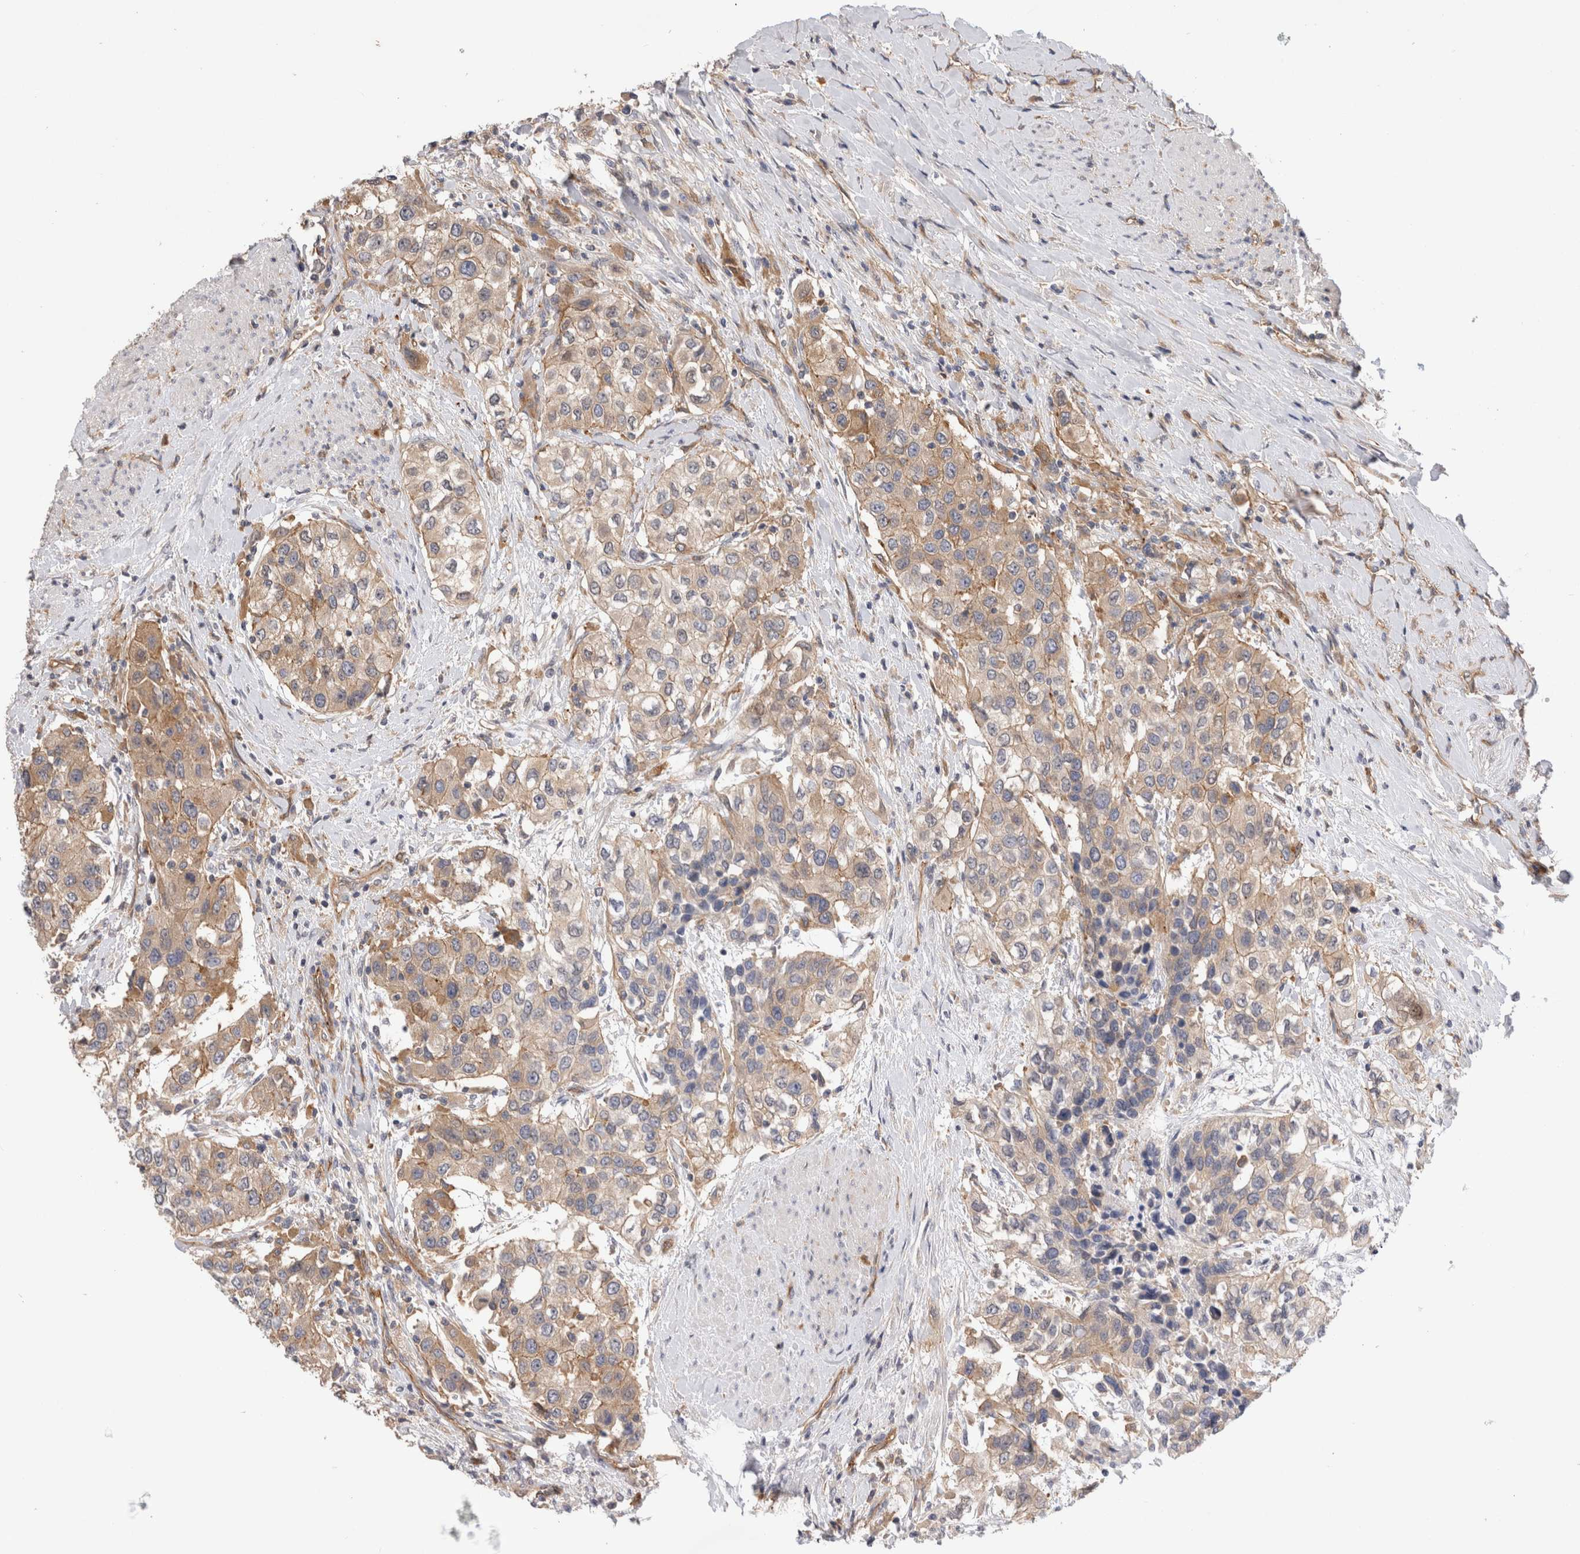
{"staining": {"intensity": "weak", "quantity": ">75%", "location": "cytoplasmic/membranous"}, "tissue": "urothelial cancer", "cell_type": "Tumor cells", "image_type": "cancer", "snomed": [{"axis": "morphology", "description": "Urothelial carcinoma, High grade"}, {"axis": "topography", "description": "Urinary bladder"}], "caption": "Weak cytoplasmic/membranous staining is seen in about >75% of tumor cells in urothelial carcinoma (high-grade).", "gene": "BNIP2", "patient": {"sex": "female", "age": 80}}